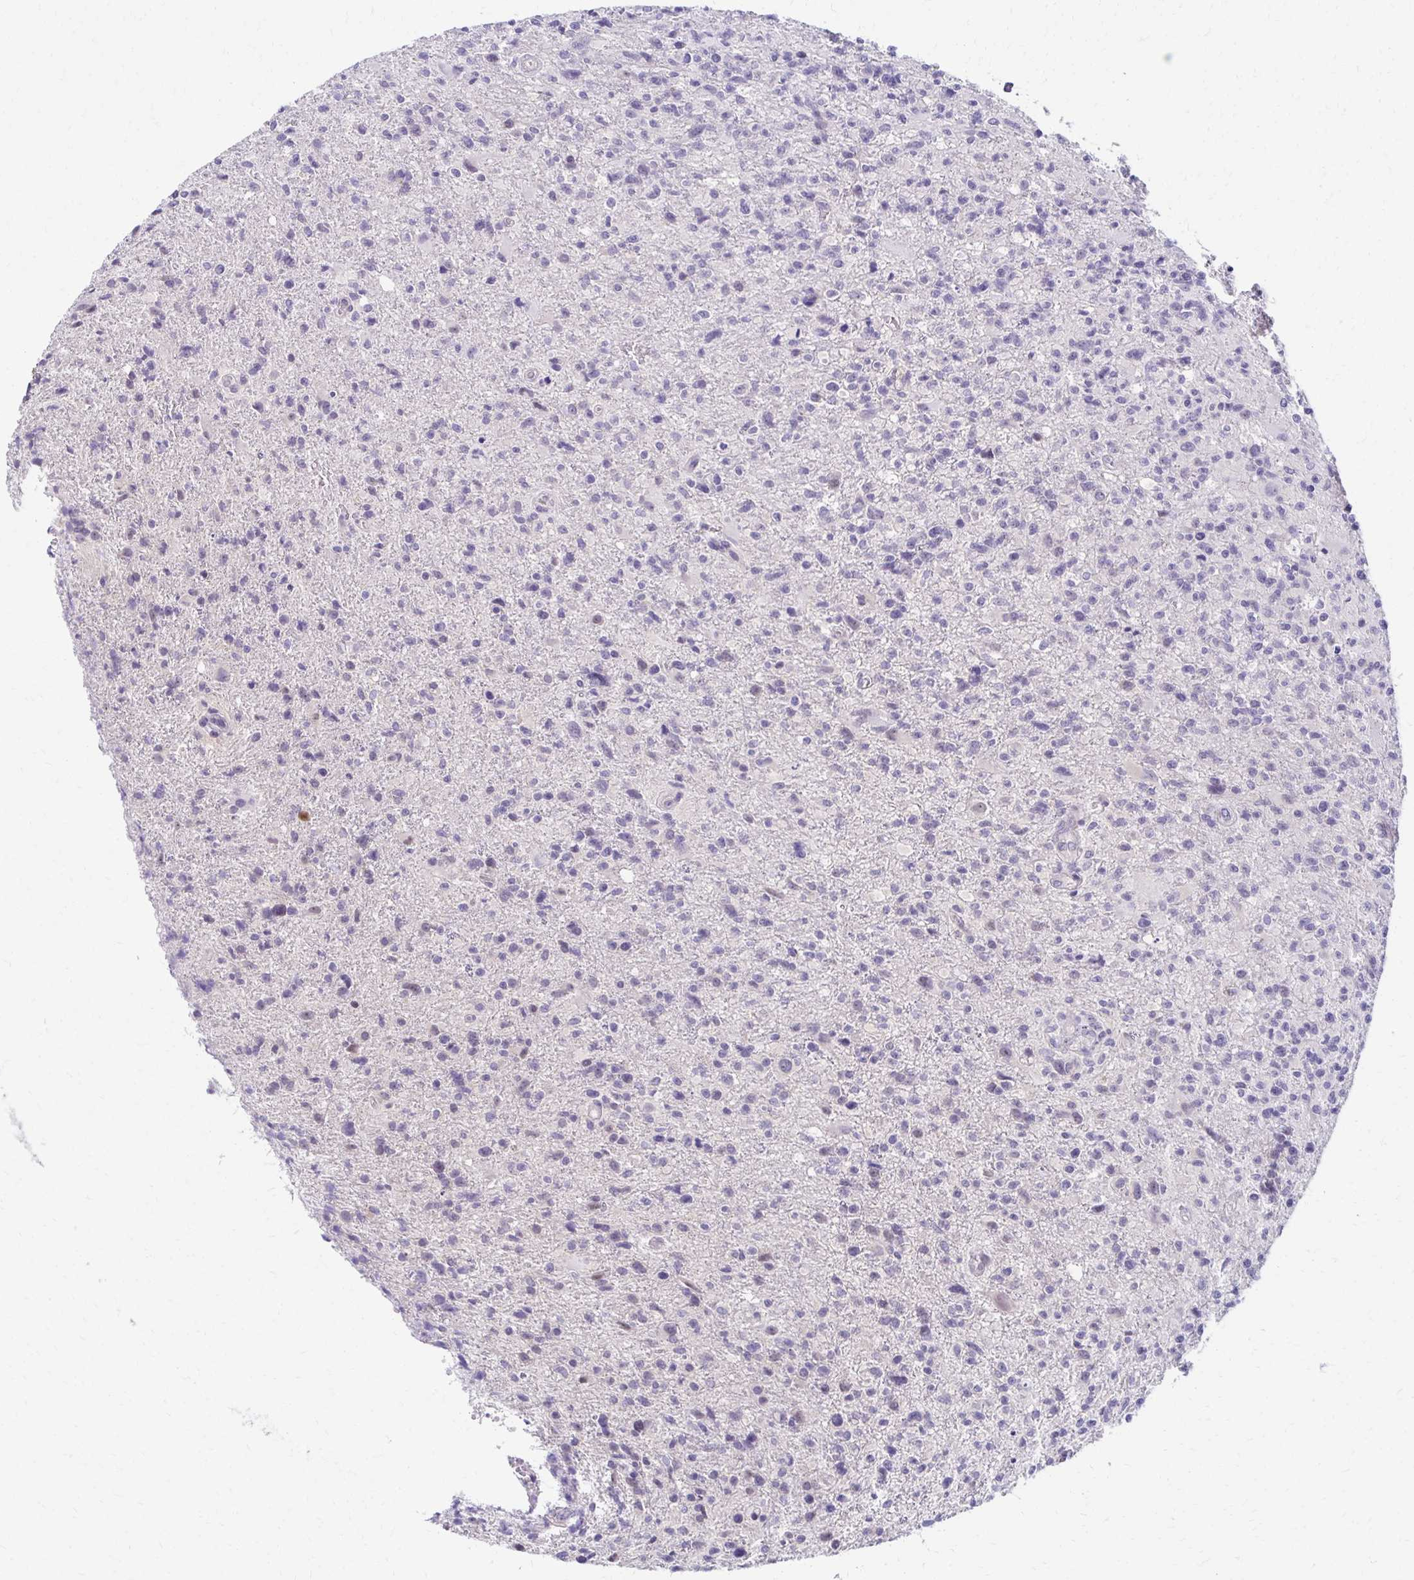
{"staining": {"intensity": "negative", "quantity": "none", "location": "none"}, "tissue": "glioma", "cell_type": "Tumor cells", "image_type": "cancer", "snomed": [{"axis": "morphology", "description": "Glioma, malignant, High grade"}, {"axis": "topography", "description": "Brain"}], "caption": "Immunohistochemical staining of glioma reveals no significant staining in tumor cells. (IHC, brightfield microscopy, high magnification).", "gene": "C1QTNF2", "patient": {"sex": "male", "age": 63}}